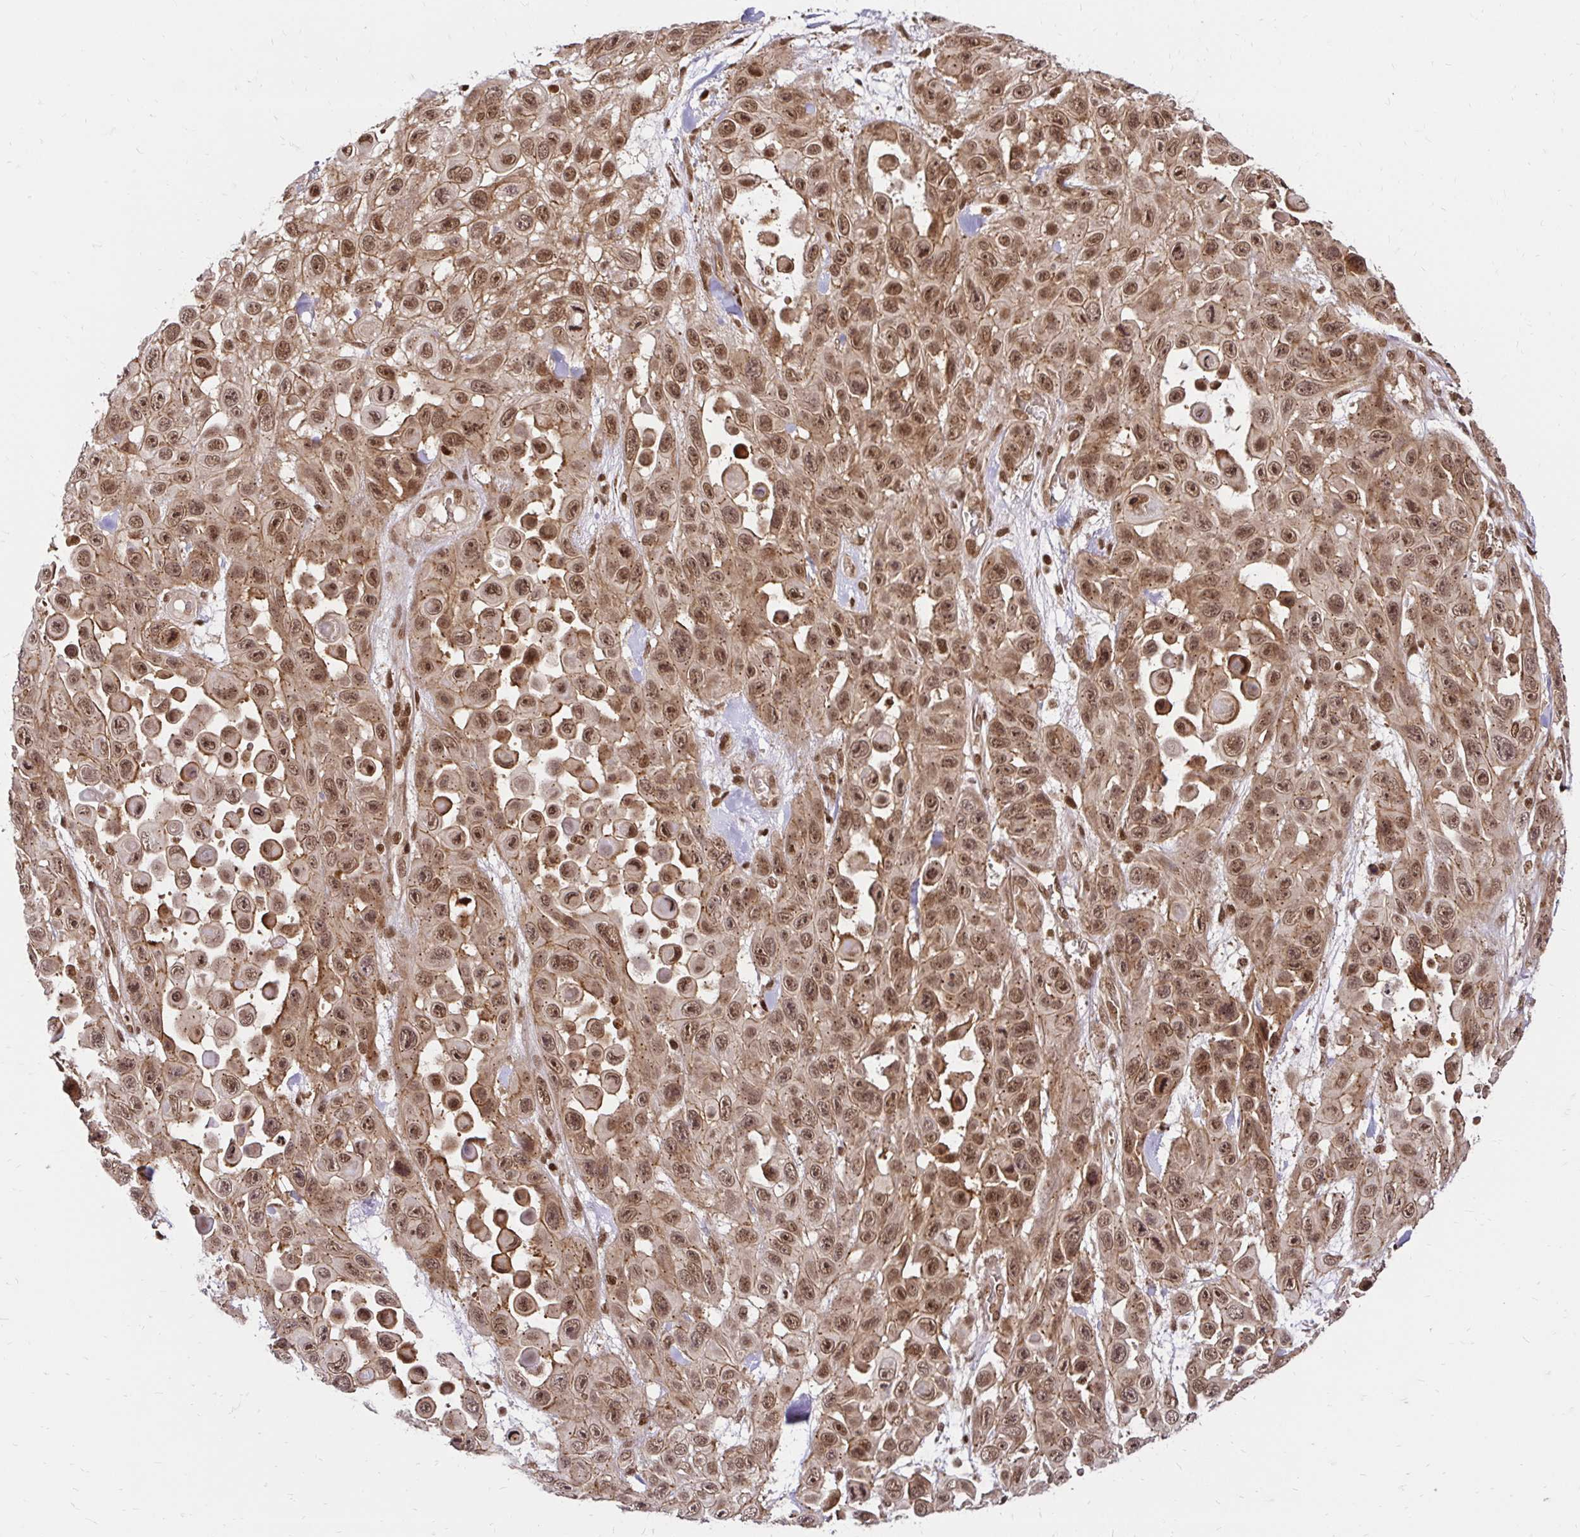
{"staining": {"intensity": "moderate", "quantity": ">75%", "location": "cytoplasmic/membranous,nuclear"}, "tissue": "skin cancer", "cell_type": "Tumor cells", "image_type": "cancer", "snomed": [{"axis": "morphology", "description": "Squamous cell carcinoma, NOS"}, {"axis": "topography", "description": "Skin"}], "caption": "Skin cancer stained with DAB (3,3'-diaminobenzidine) immunohistochemistry (IHC) displays medium levels of moderate cytoplasmic/membranous and nuclear positivity in about >75% of tumor cells.", "gene": "GLYR1", "patient": {"sex": "male", "age": 81}}